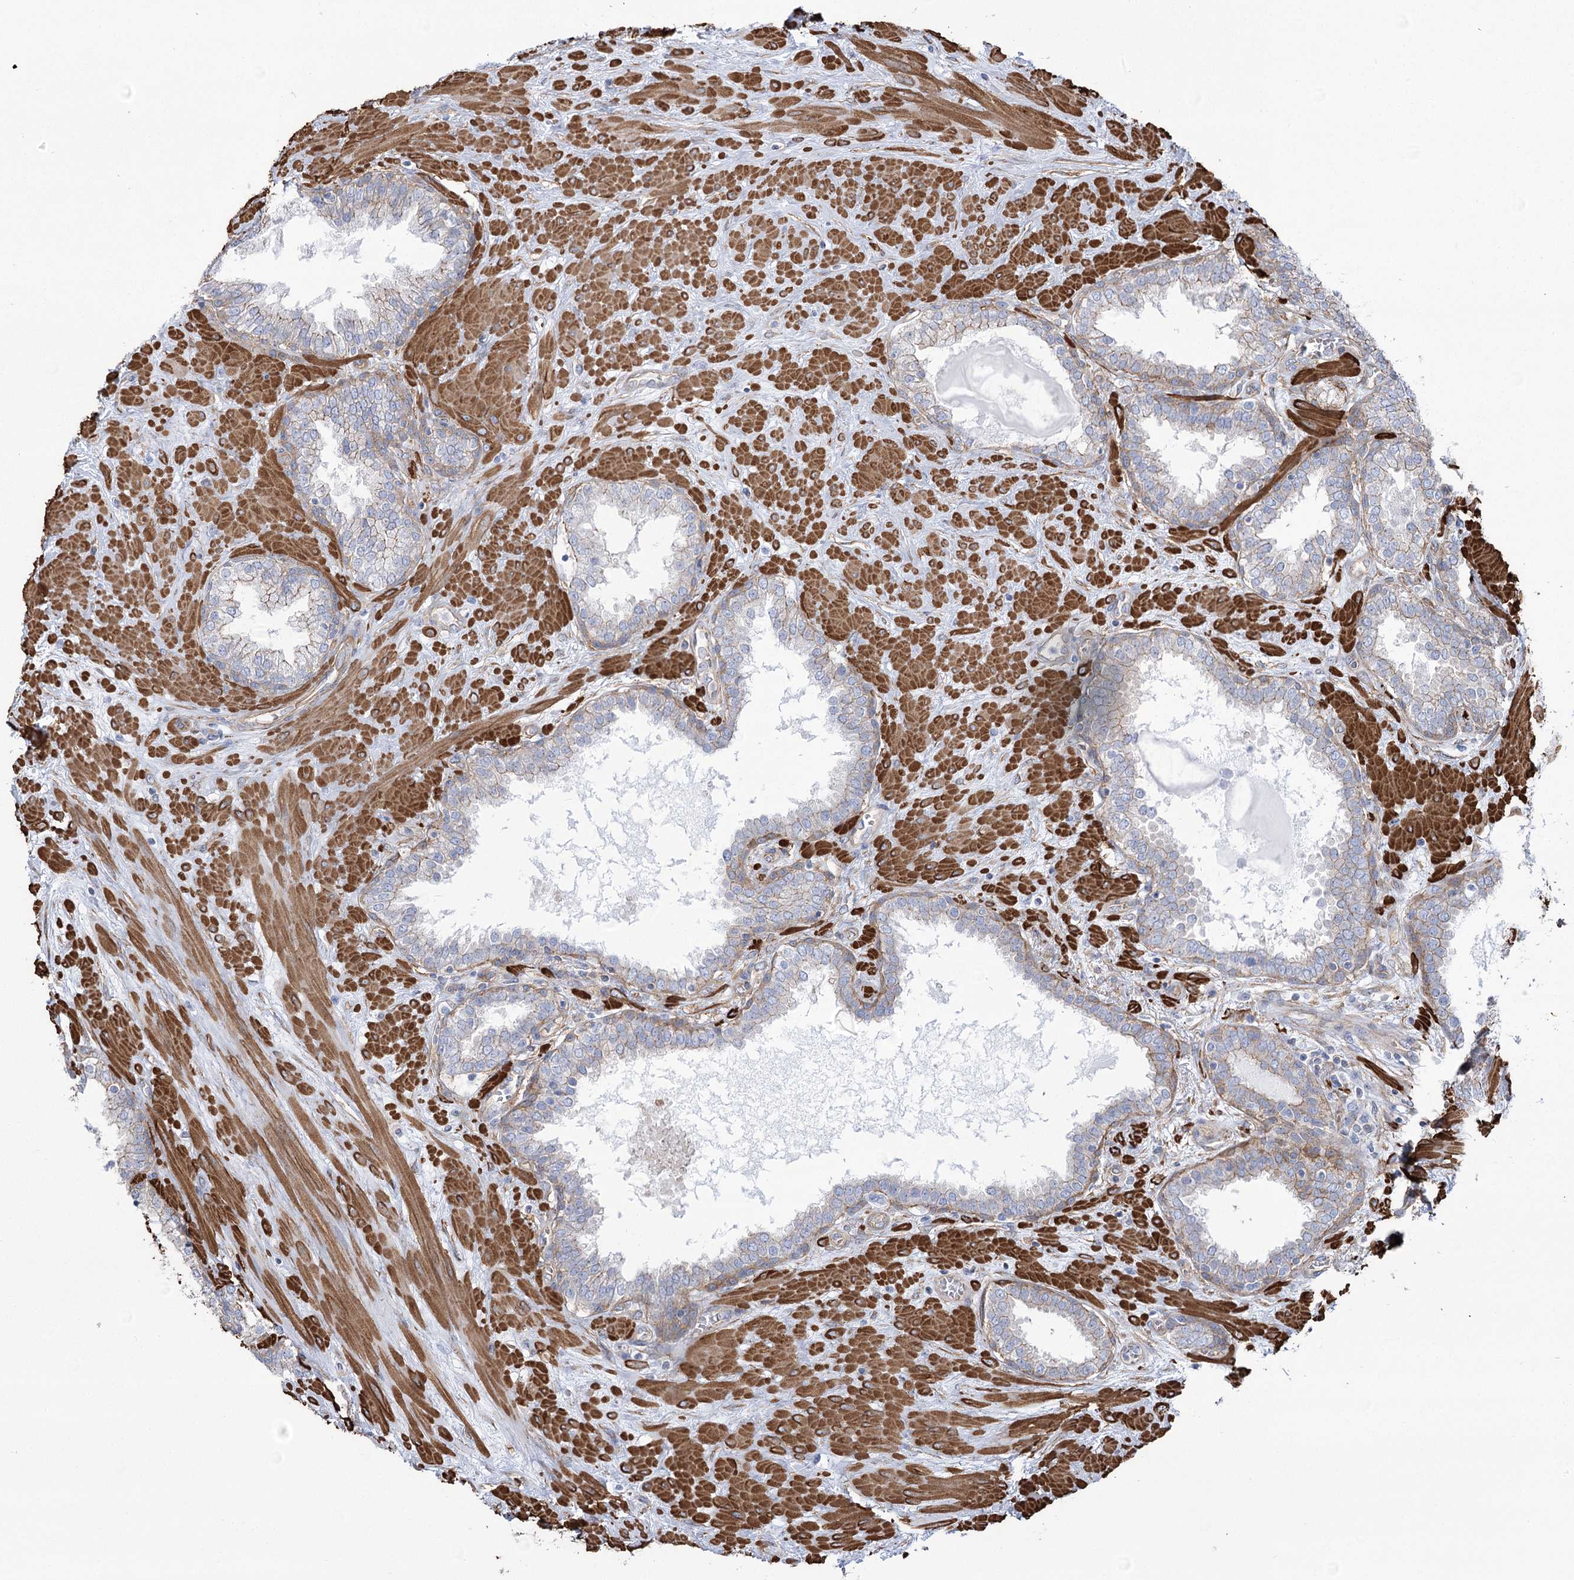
{"staining": {"intensity": "weak", "quantity": "25%-75%", "location": "cytoplasmic/membranous"}, "tissue": "prostate", "cell_type": "Glandular cells", "image_type": "normal", "snomed": [{"axis": "morphology", "description": "Normal tissue, NOS"}, {"axis": "topography", "description": "Prostate"}], "caption": "A brown stain labels weak cytoplasmic/membranous positivity of a protein in glandular cells of benign prostate. The staining is performed using DAB (3,3'-diaminobenzidine) brown chromogen to label protein expression. The nuclei are counter-stained blue using hematoxylin.", "gene": "PLEKHA5", "patient": {"sex": "male", "age": 51}}